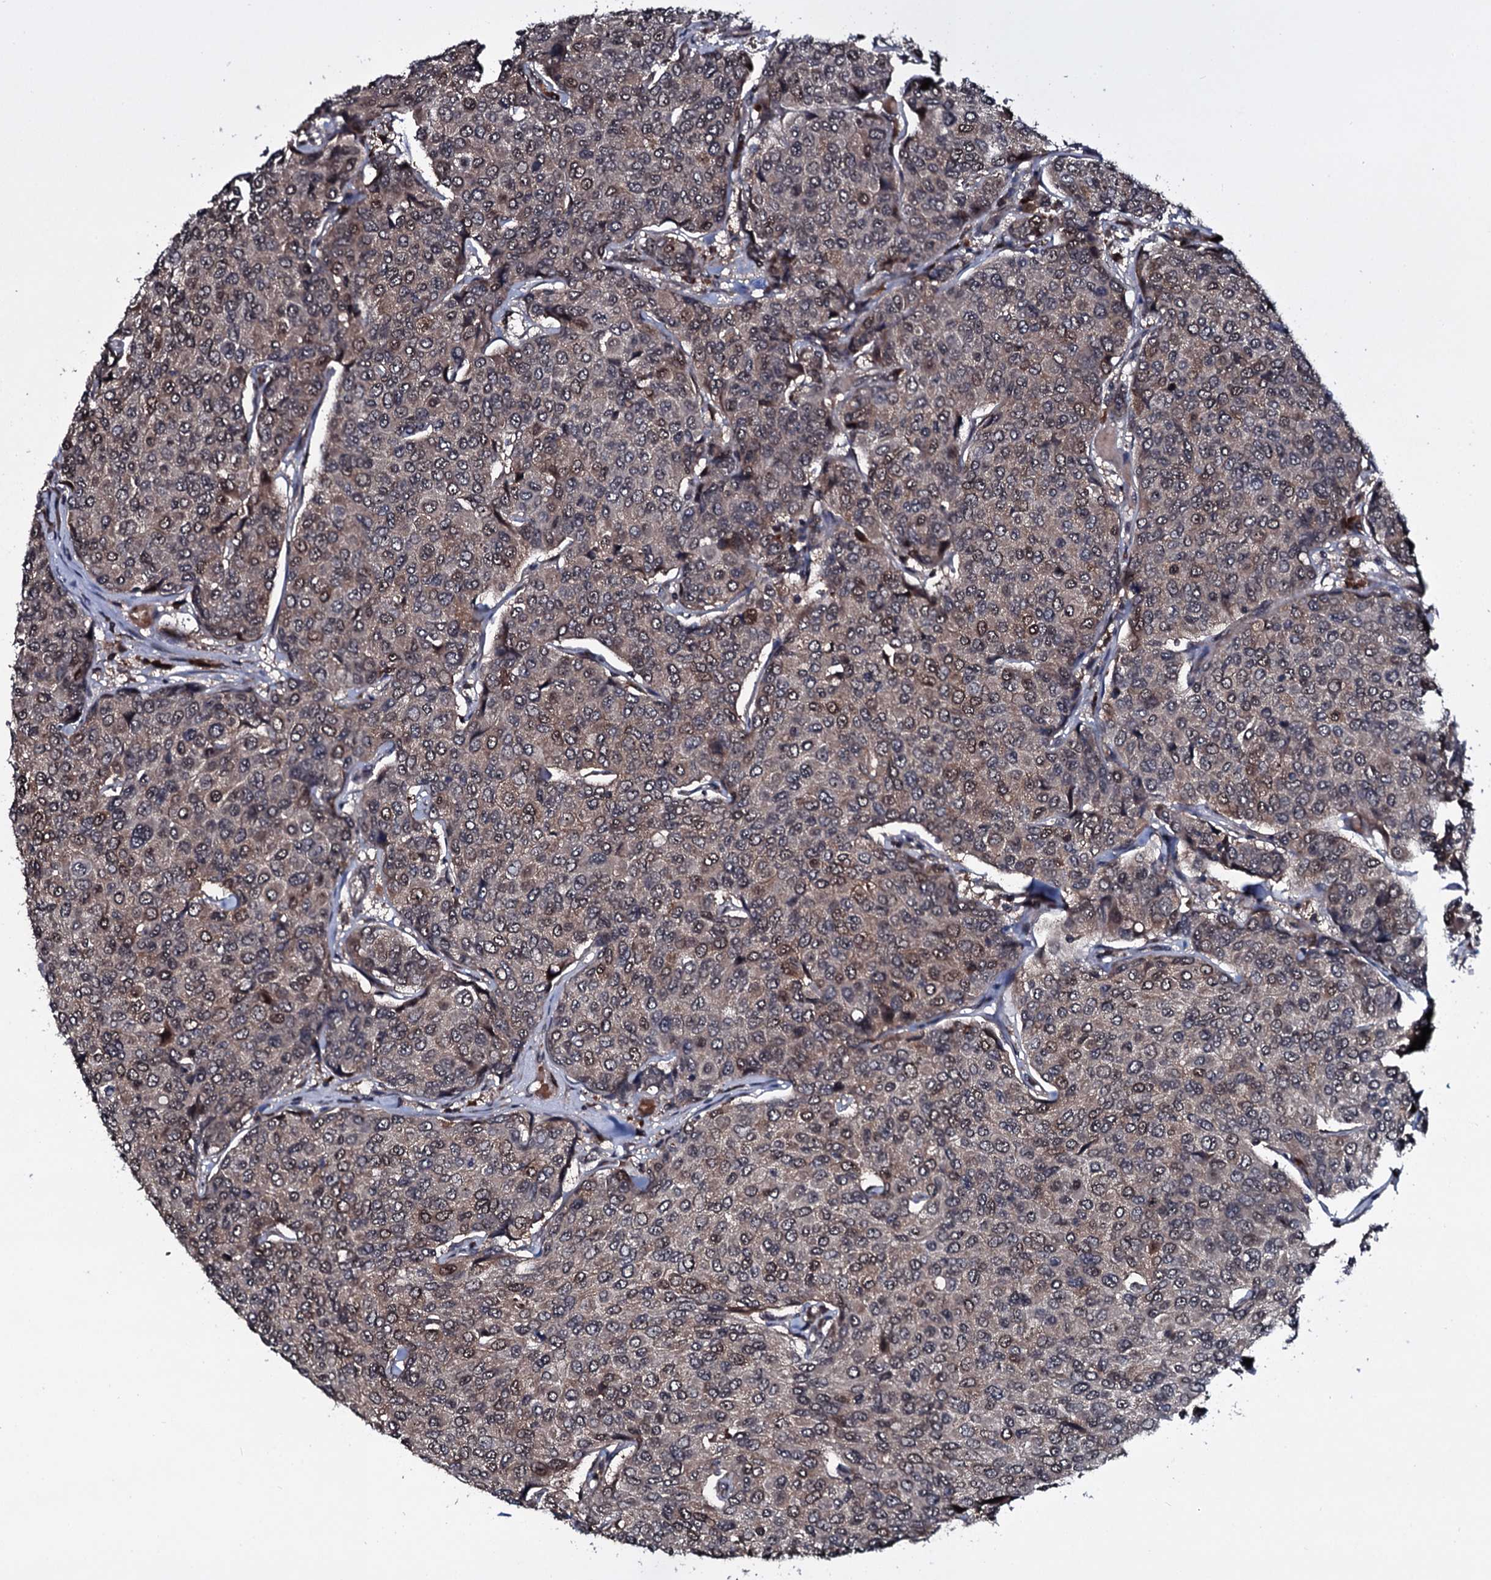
{"staining": {"intensity": "moderate", "quantity": "<25%", "location": "nuclear"}, "tissue": "breast cancer", "cell_type": "Tumor cells", "image_type": "cancer", "snomed": [{"axis": "morphology", "description": "Duct carcinoma"}, {"axis": "topography", "description": "Breast"}], "caption": "Moderate nuclear staining for a protein is appreciated in approximately <25% of tumor cells of infiltrating ductal carcinoma (breast) using immunohistochemistry (IHC).", "gene": "HDDC3", "patient": {"sex": "female", "age": 55}}